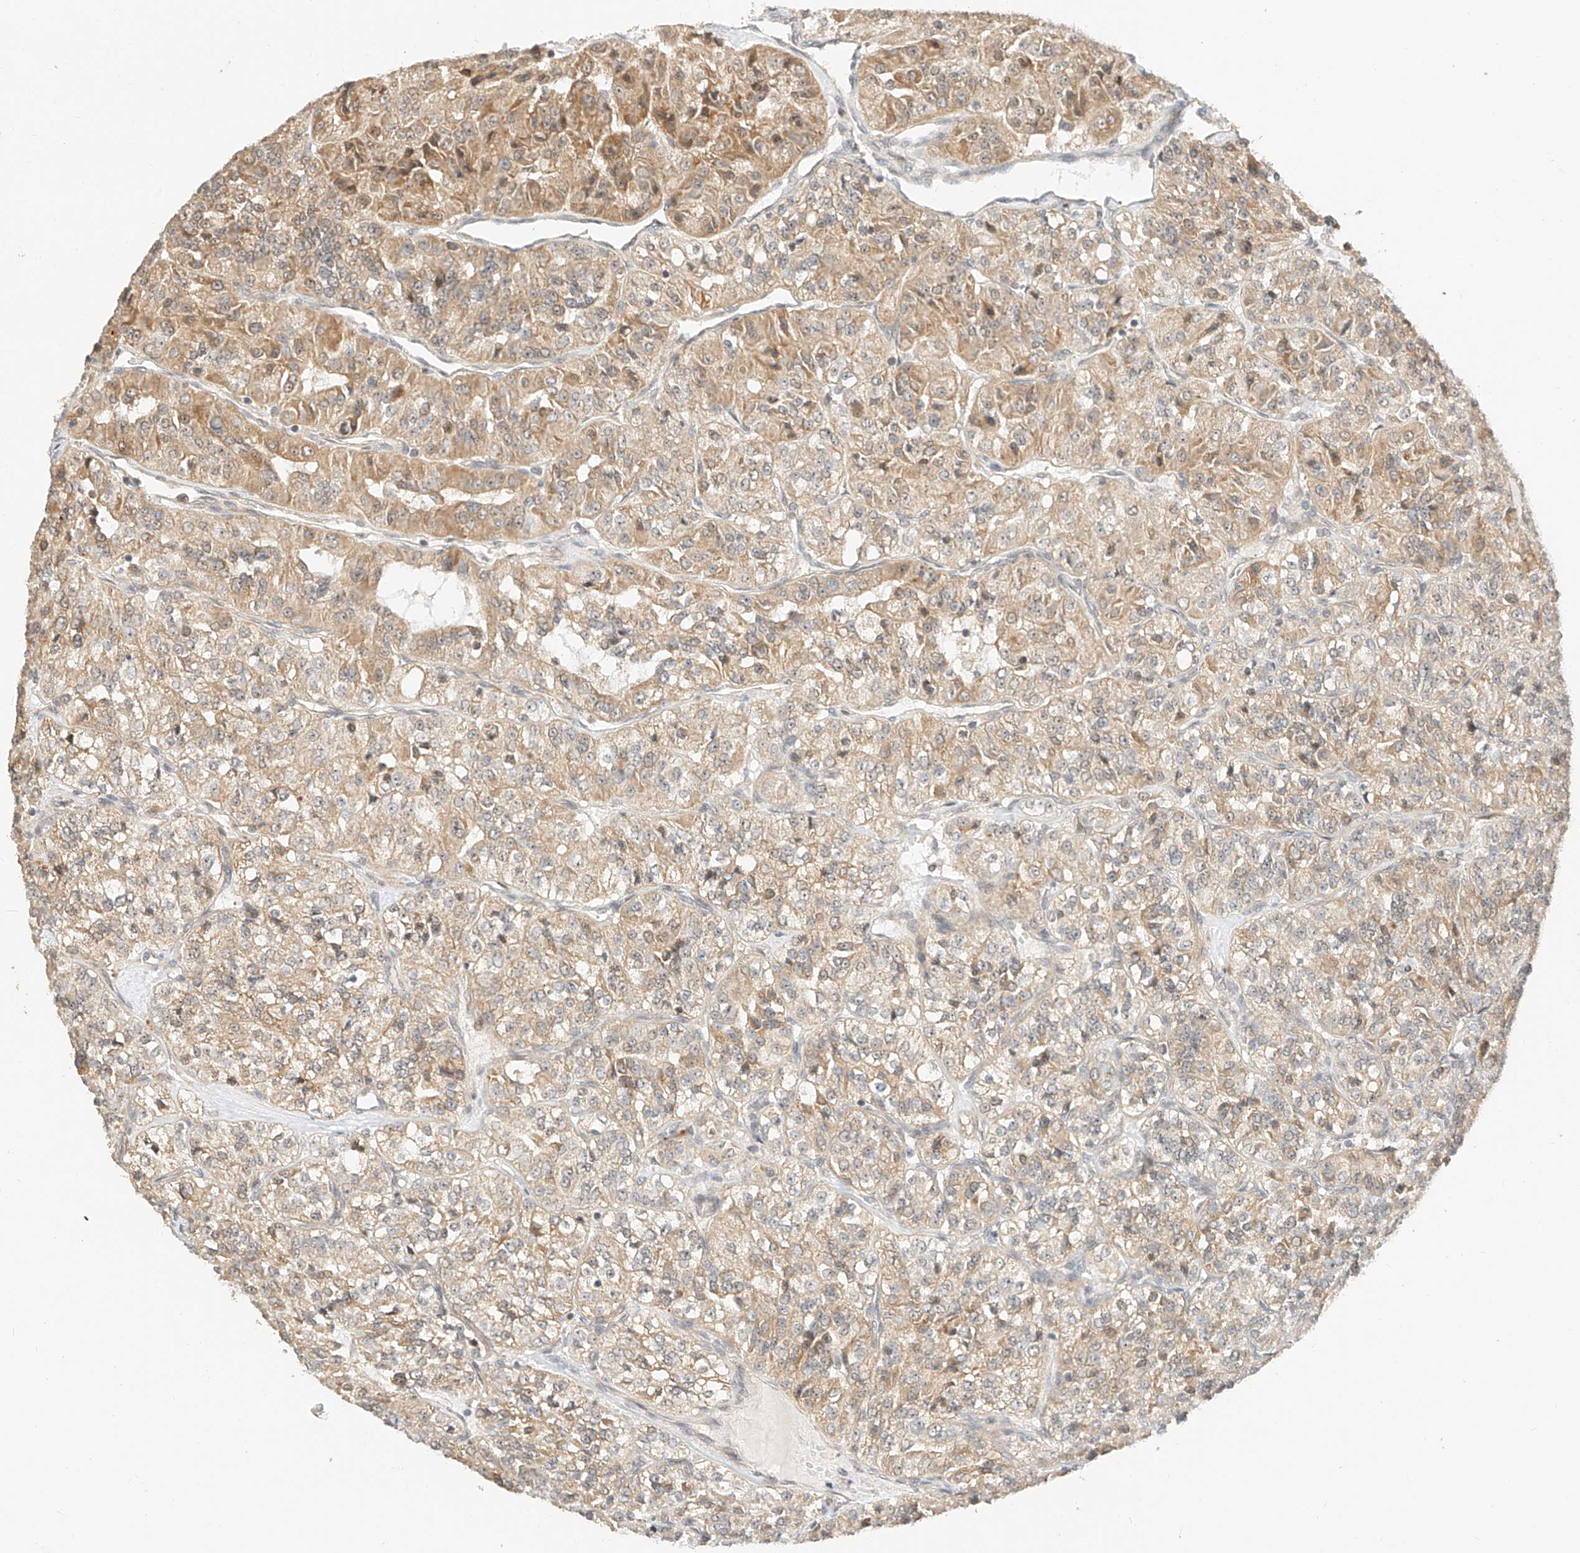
{"staining": {"intensity": "moderate", "quantity": "25%-75%", "location": "cytoplasmic/membranous"}, "tissue": "renal cancer", "cell_type": "Tumor cells", "image_type": "cancer", "snomed": [{"axis": "morphology", "description": "Adenocarcinoma, NOS"}, {"axis": "topography", "description": "Kidney"}], "caption": "A brown stain highlights moderate cytoplasmic/membranous staining of a protein in renal adenocarcinoma tumor cells.", "gene": "EIF4H", "patient": {"sex": "female", "age": 63}}